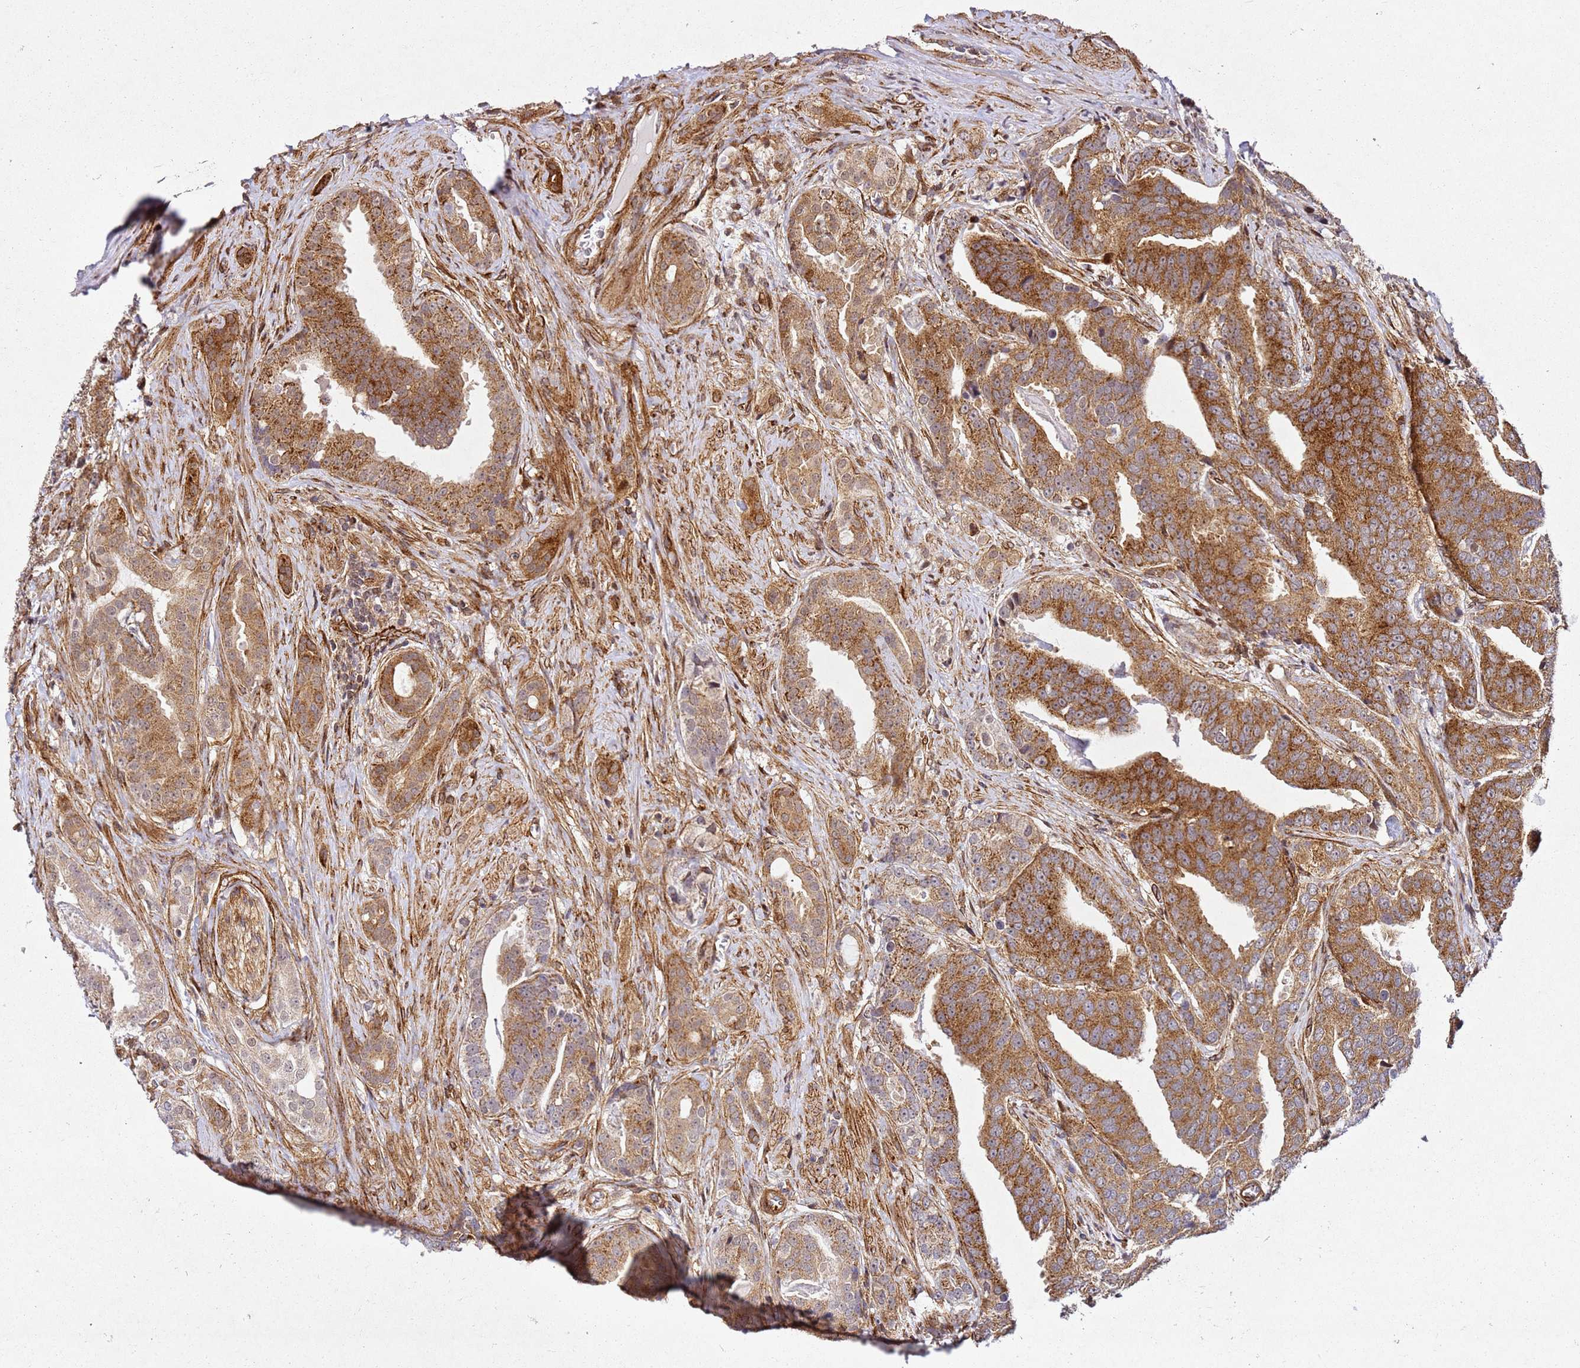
{"staining": {"intensity": "moderate", "quantity": ">75%", "location": "cytoplasmic/membranous"}, "tissue": "prostate cancer", "cell_type": "Tumor cells", "image_type": "cancer", "snomed": [{"axis": "morphology", "description": "Adenocarcinoma, High grade"}, {"axis": "topography", "description": "Prostate"}], "caption": "IHC image of neoplastic tissue: prostate high-grade adenocarcinoma stained using immunohistochemistry (IHC) shows medium levels of moderate protein expression localized specifically in the cytoplasmic/membranous of tumor cells, appearing as a cytoplasmic/membranous brown color.", "gene": "ZNF296", "patient": {"sex": "male", "age": 55}}